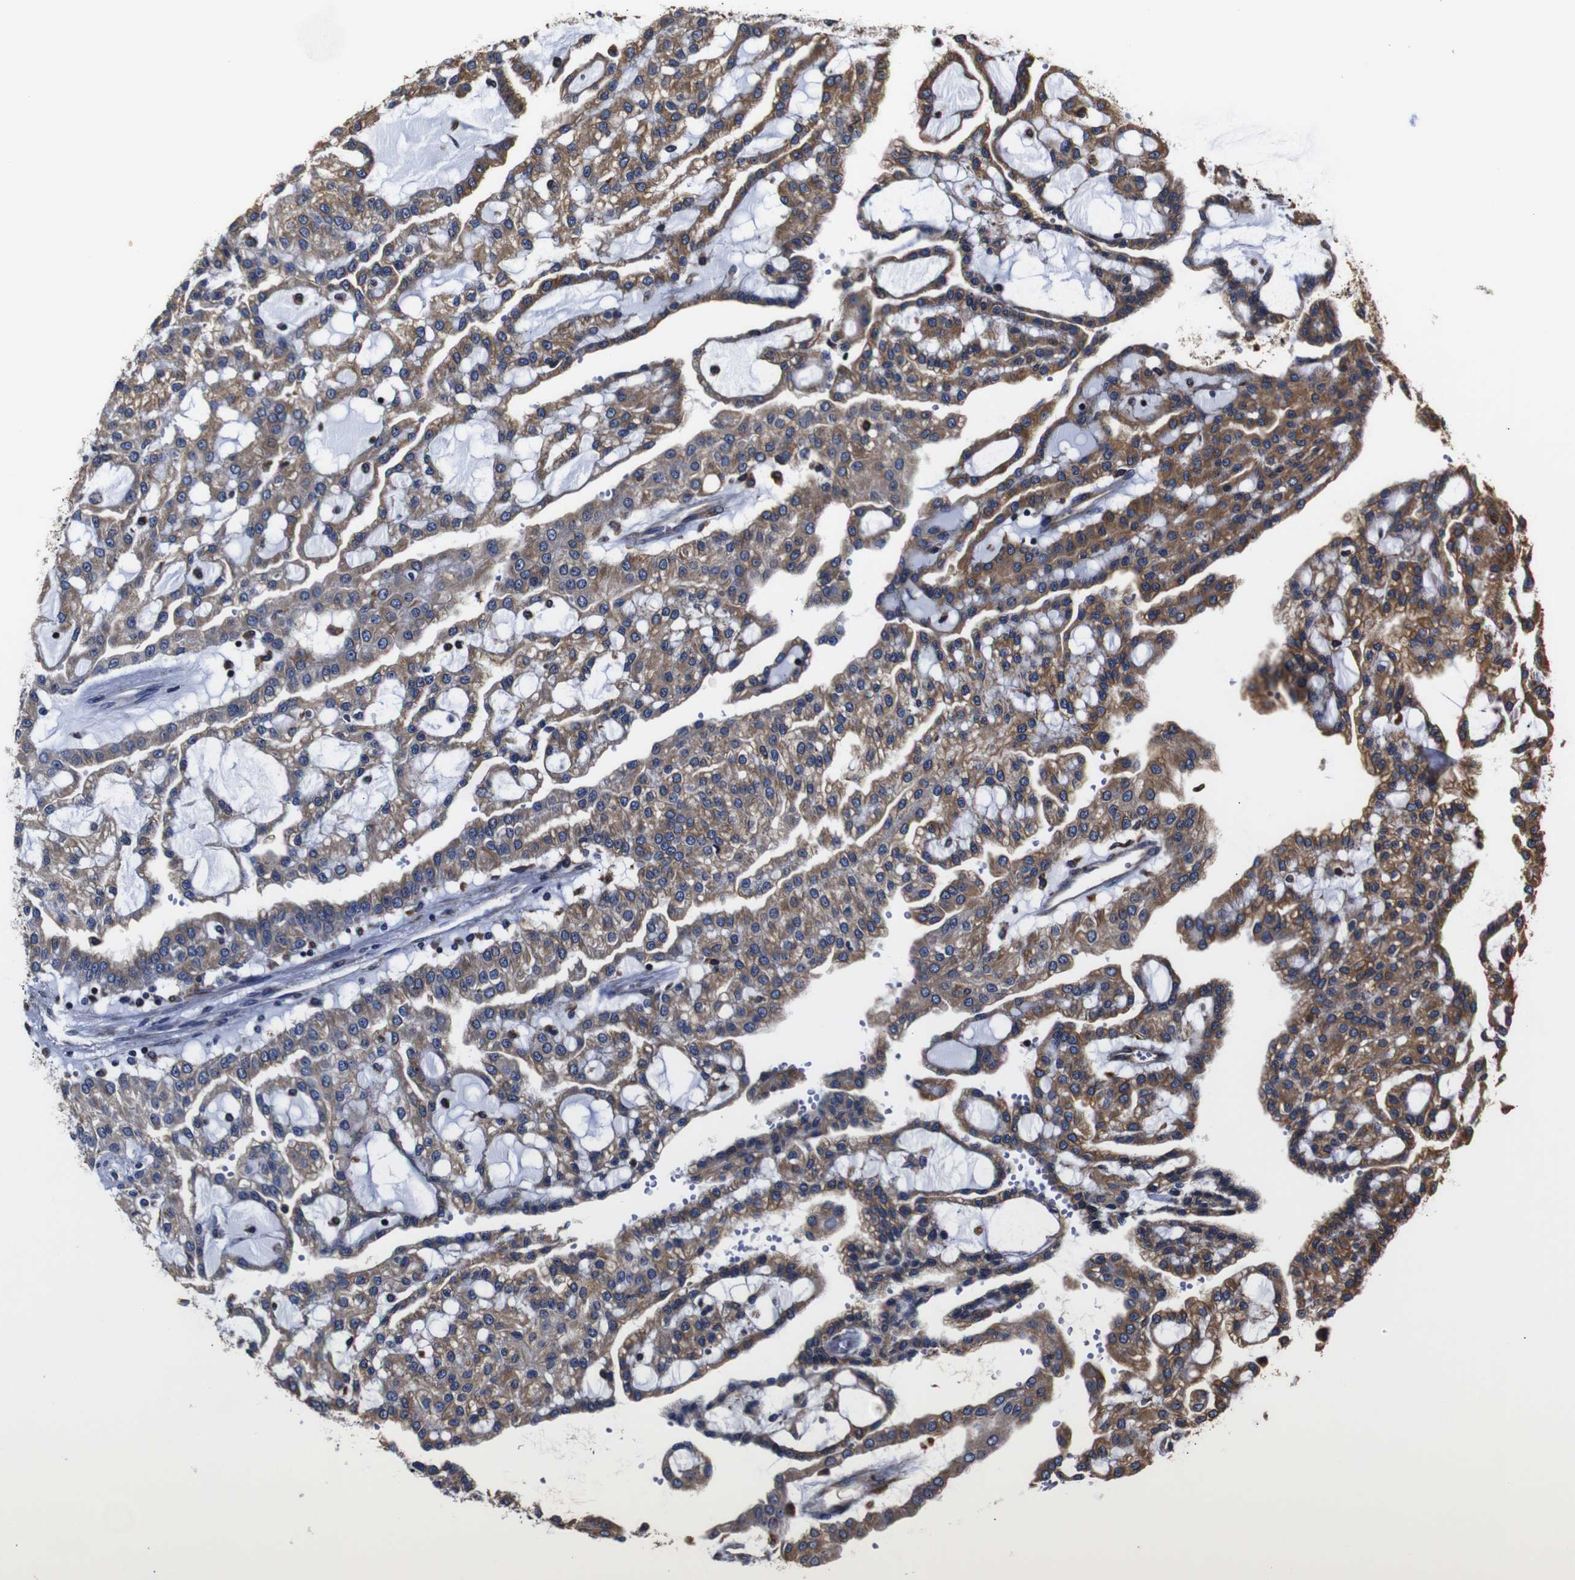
{"staining": {"intensity": "moderate", "quantity": ">75%", "location": "cytoplasmic/membranous"}, "tissue": "renal cancer", "cell_type": "Tumor cells", "image_type": "cancer", "snomed": [{"axis": "morphology", "description": "Adenocarcinoma, NOS"}, {"axis": "topography", "description": "Kidney"}], "caption": "High-power microscopy captured an immunohistochemistry (IHC) histopathology image of renal cancer (adenocarcinoma), revealing moderate cytoplasmic/membranous positivity in about >75% of tumor cells. Using DAB (3,3'-diaminobenzidine) (brown) and hematoxylin (blue) stains, captured at high magnification using brightfield microscopy.", "gene": "PPIB", "patient": {"sex": "male", "age": 63}}